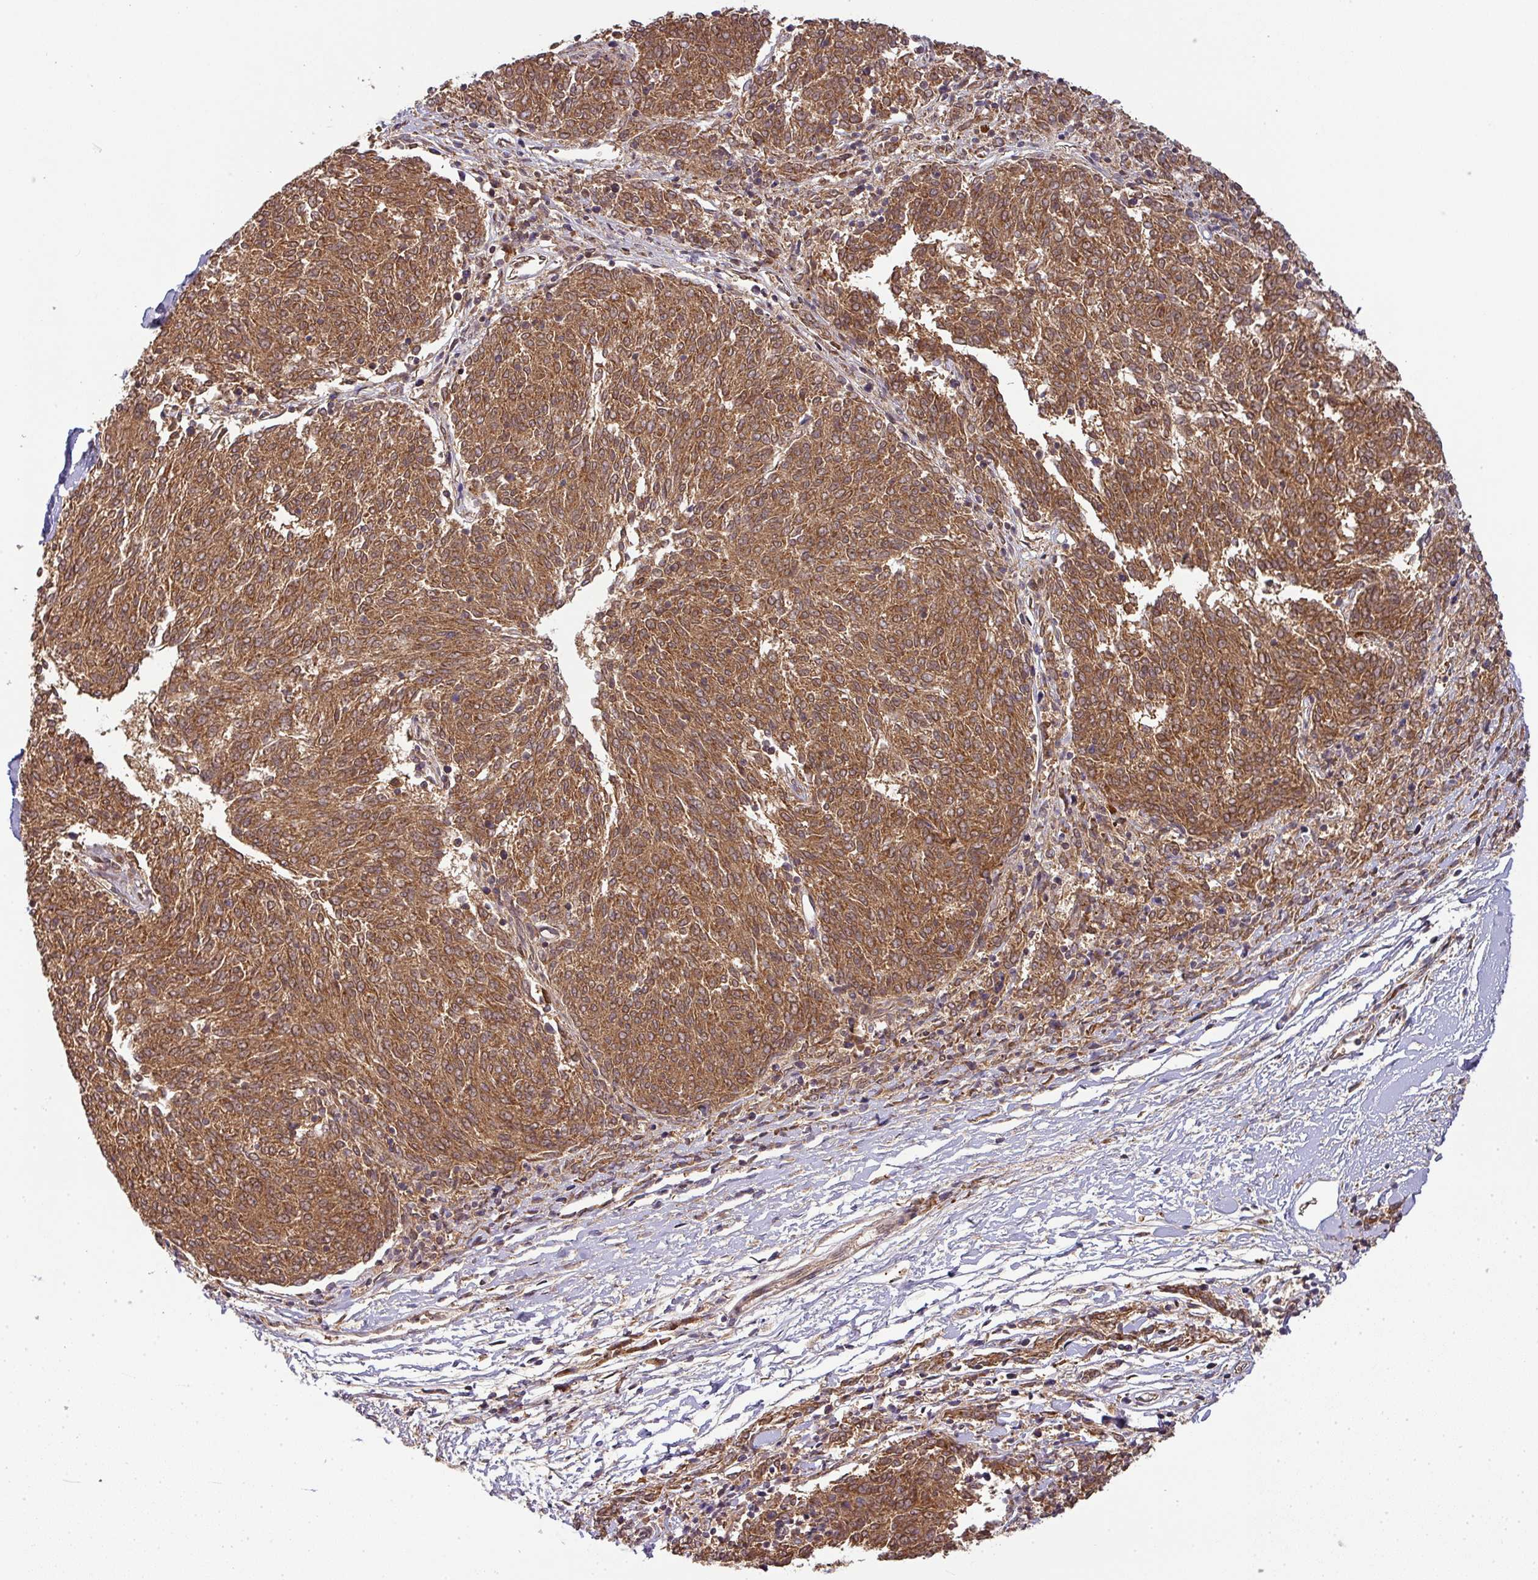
{"staining": {"intensity": "strong", "quantity": ">75%", "location": "cytoplasmic/membranous,nuclear"}, "tissue": "melanoma", "cell_type": "Tumor cells", "image_type": "cancer", "snomed": [{"axis": "morphology", "description": "Malignant melanoma, NOS"}, {"axis": "topography", "description": "Skin"}], "caption": "Immunohistochemical staining of melanoma shows strong cytoplasmic/membranous and nuclear protein positivity in about >75% of tumor cells. (DAB = brown stain, brightfield microscopy at high magnification).", "gene": "MALSU1", "patient": {"sex": "female", "age": 72}}